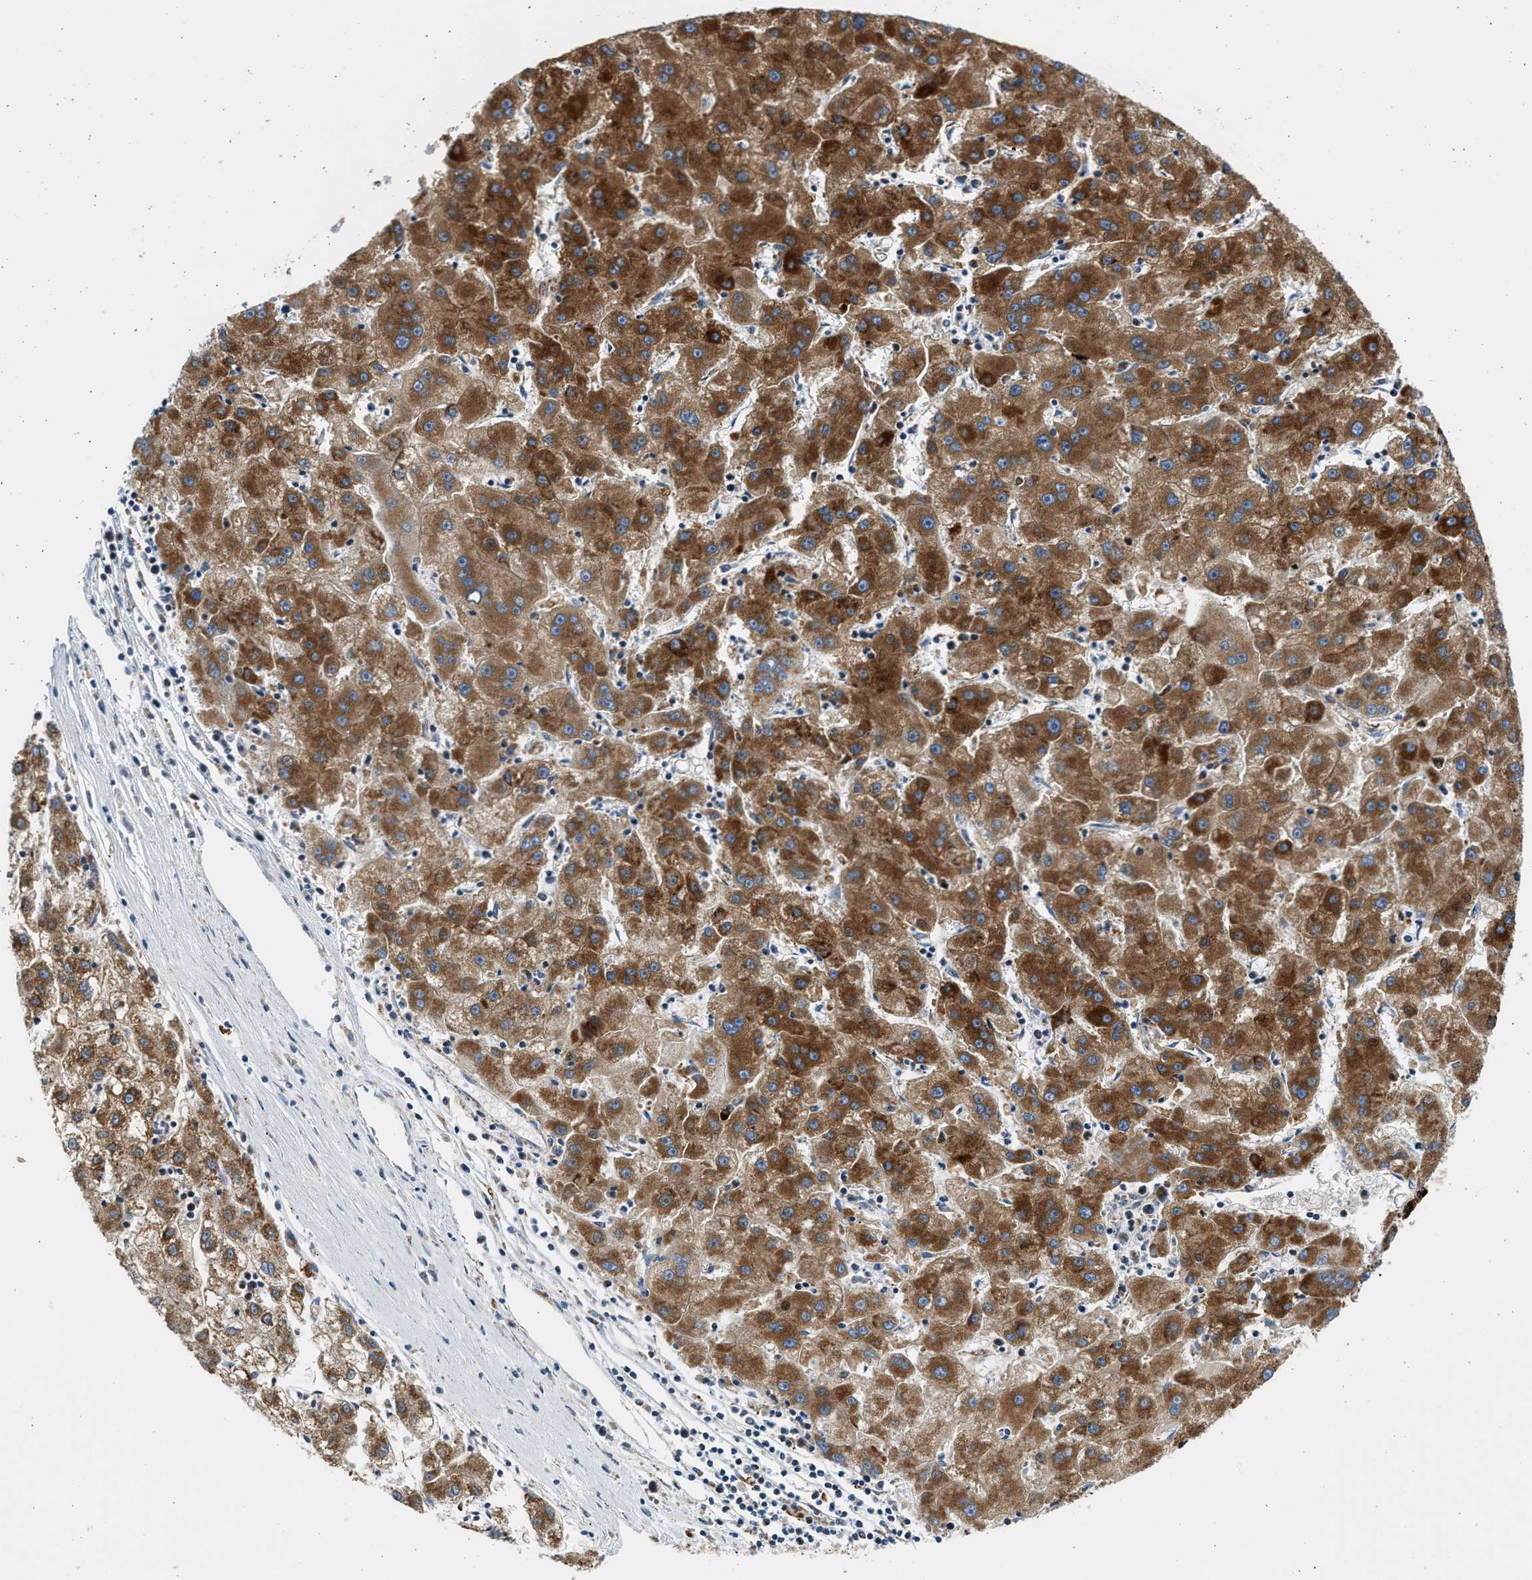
{"staining": {"intensity": "strong", "quantity": ">75%", "location": "cytoplasmic/membranous"}, "tissue": "liver cancer", "cell_type": "Tumor cells", "image_type": "cancer", "snomed": [{"axis": "morphology", "description": "Carcinoma, Hepatocellular, NOS"}, {"axis": "topography", "description": "Liver"}], "caption": "Tumor cells reveal strong cytoplasmic/membranous positivity in about >75% of cells in liver cancer (hepatocellular carcinoma).", "gene": "KCNMB3", "patient": {"sex": "male", "age": 72}}